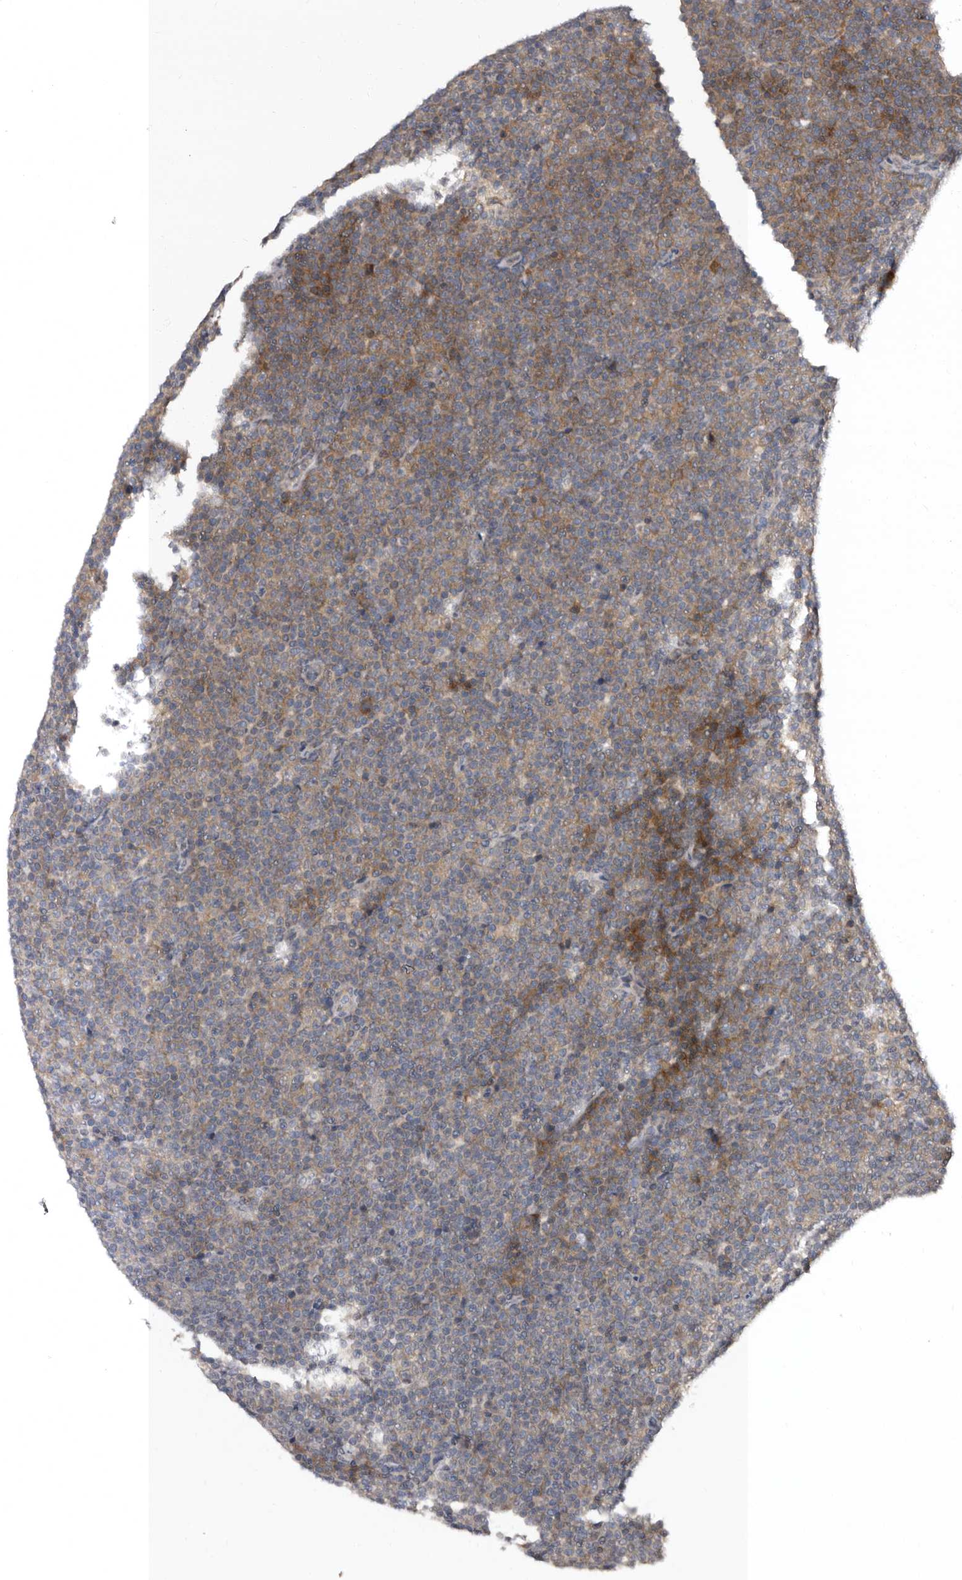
{"staining": {"intensity": "moderate", "quantity": ">75%", "location": "cytoplasmic/membranous"}, "tissue": "lymphoma", "cell_type": "Tumor cells", "image_type": "cancer", "snomed": [{"axis": "morphology", "description": "Malignant lymphoma, non-Hodgkin's type, Low grade"}, {"axis": "topography", "description": "Lymph node"}], "caption": "Protein staining reveals moderate cytoplasmic/membranous positivity in about >75% of tumor cells in low-grade malignant lymphoma, non-Hodgkin's type.", "gene": "PHF20L1", "patient": {"sex": "female", "age": 67}}